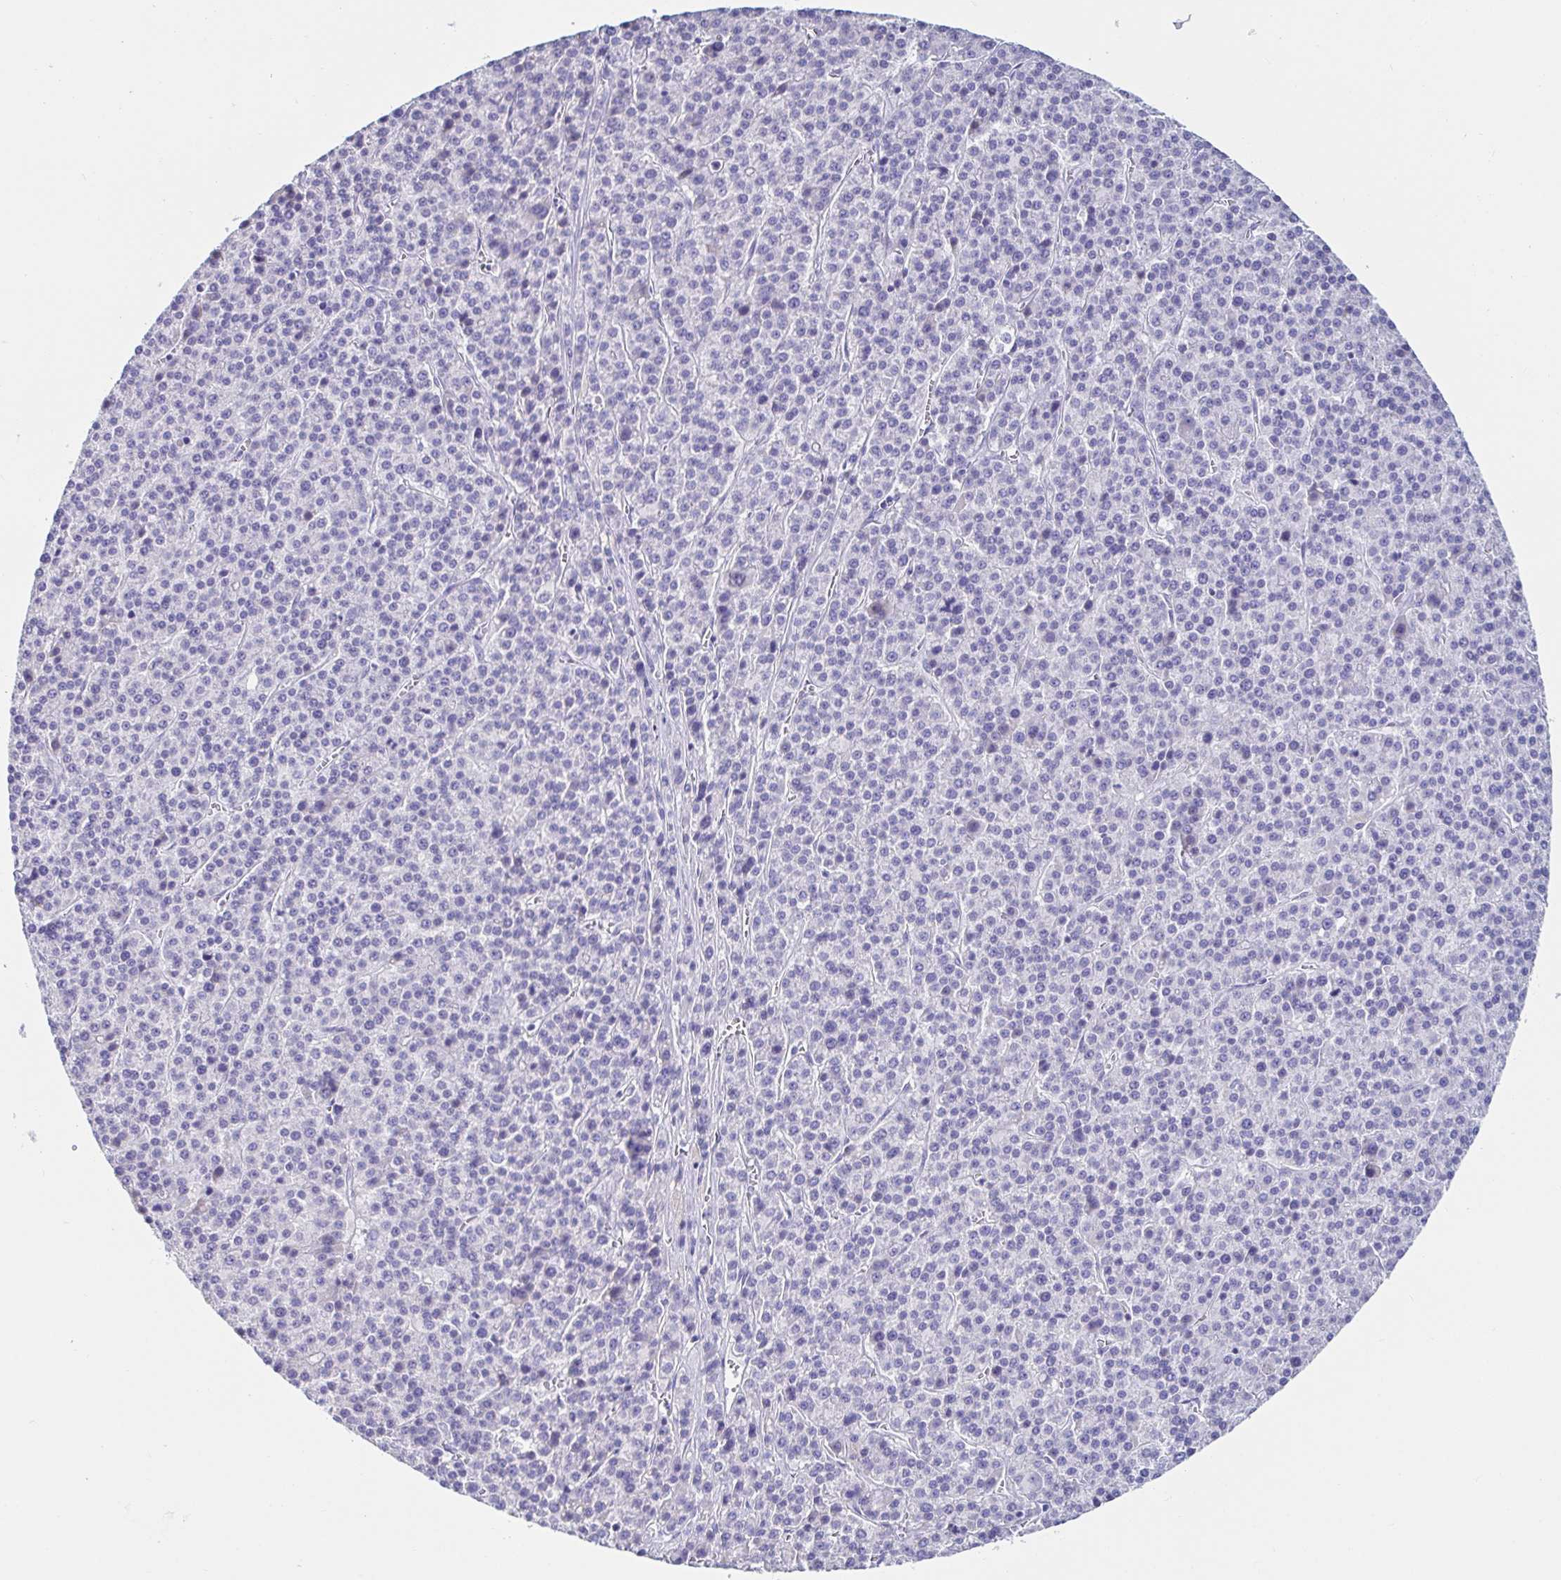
{"staining": {"intensity": "negative", "quantity": "none", "location": "none"}, "tissue": "liver cancer", "cell_type": "Tumor cells", "image_type": "cancer", "snomed": [{"axis": "morphology", "description": "Carcinoma, Hepatocellular, NOS"}, {"axis": "topography", "description": "Liver"}], "caption": "Liver hepatocellular carcinoma was stained to show a protein in brown. There is no significant staining in tumor cells.", "gene": "C4orf17", "patient": {"sex": "female", "age": 58}}